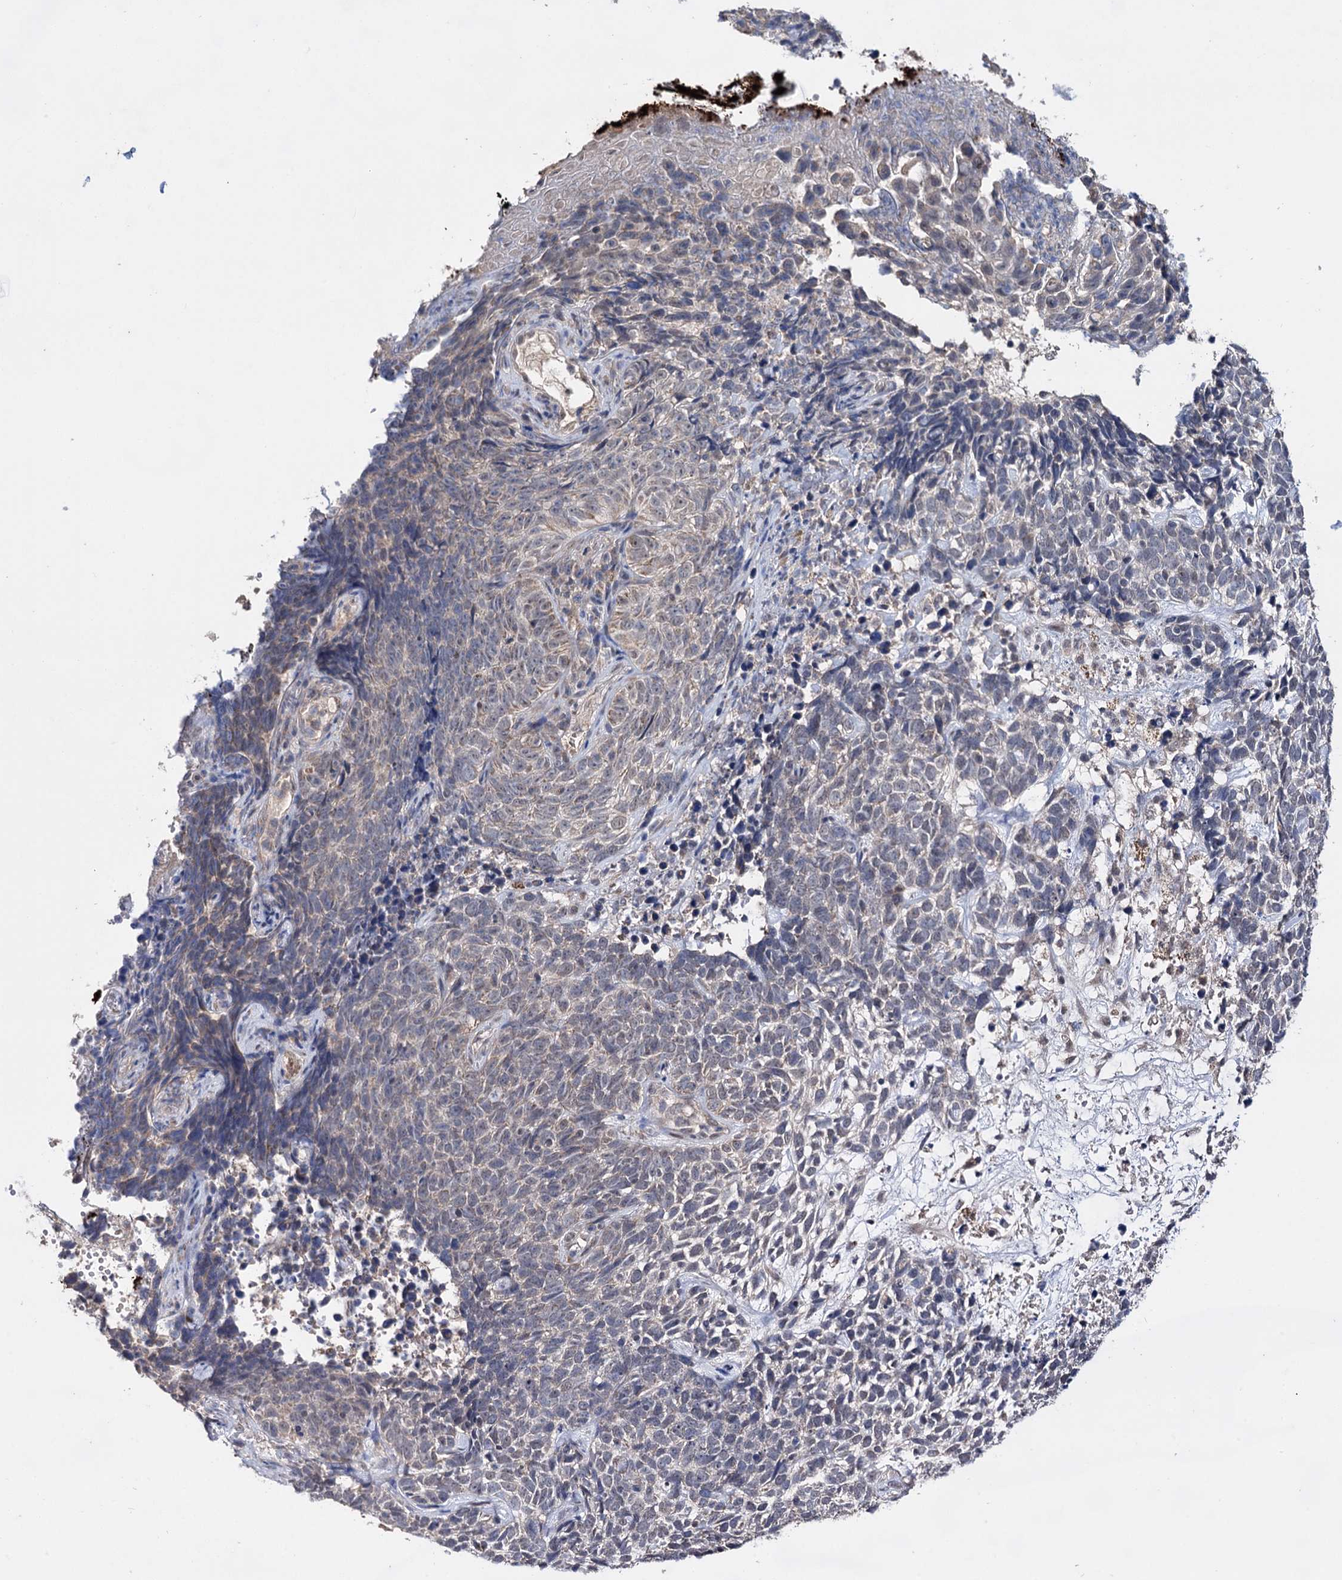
{"staining": {"intensity": "weak", "quantity": "<25%", "location": "cytoplasmic/membranous"}, "tissue": "skin cancer", "cell_type": "Tumor cells", "image_type": "cancer", "snomed": [{"axis": "morphology", "description": "Basal cell carcinoma"}, {"axis": "topography", "description": "Skin"}], "caption": "A photomicrograph of skin basal cell carcinoma stained for a protein displays no brown staining in tumor cells.", "gene": "CLPB", "patient": {"sex": "female", "age": 84}}